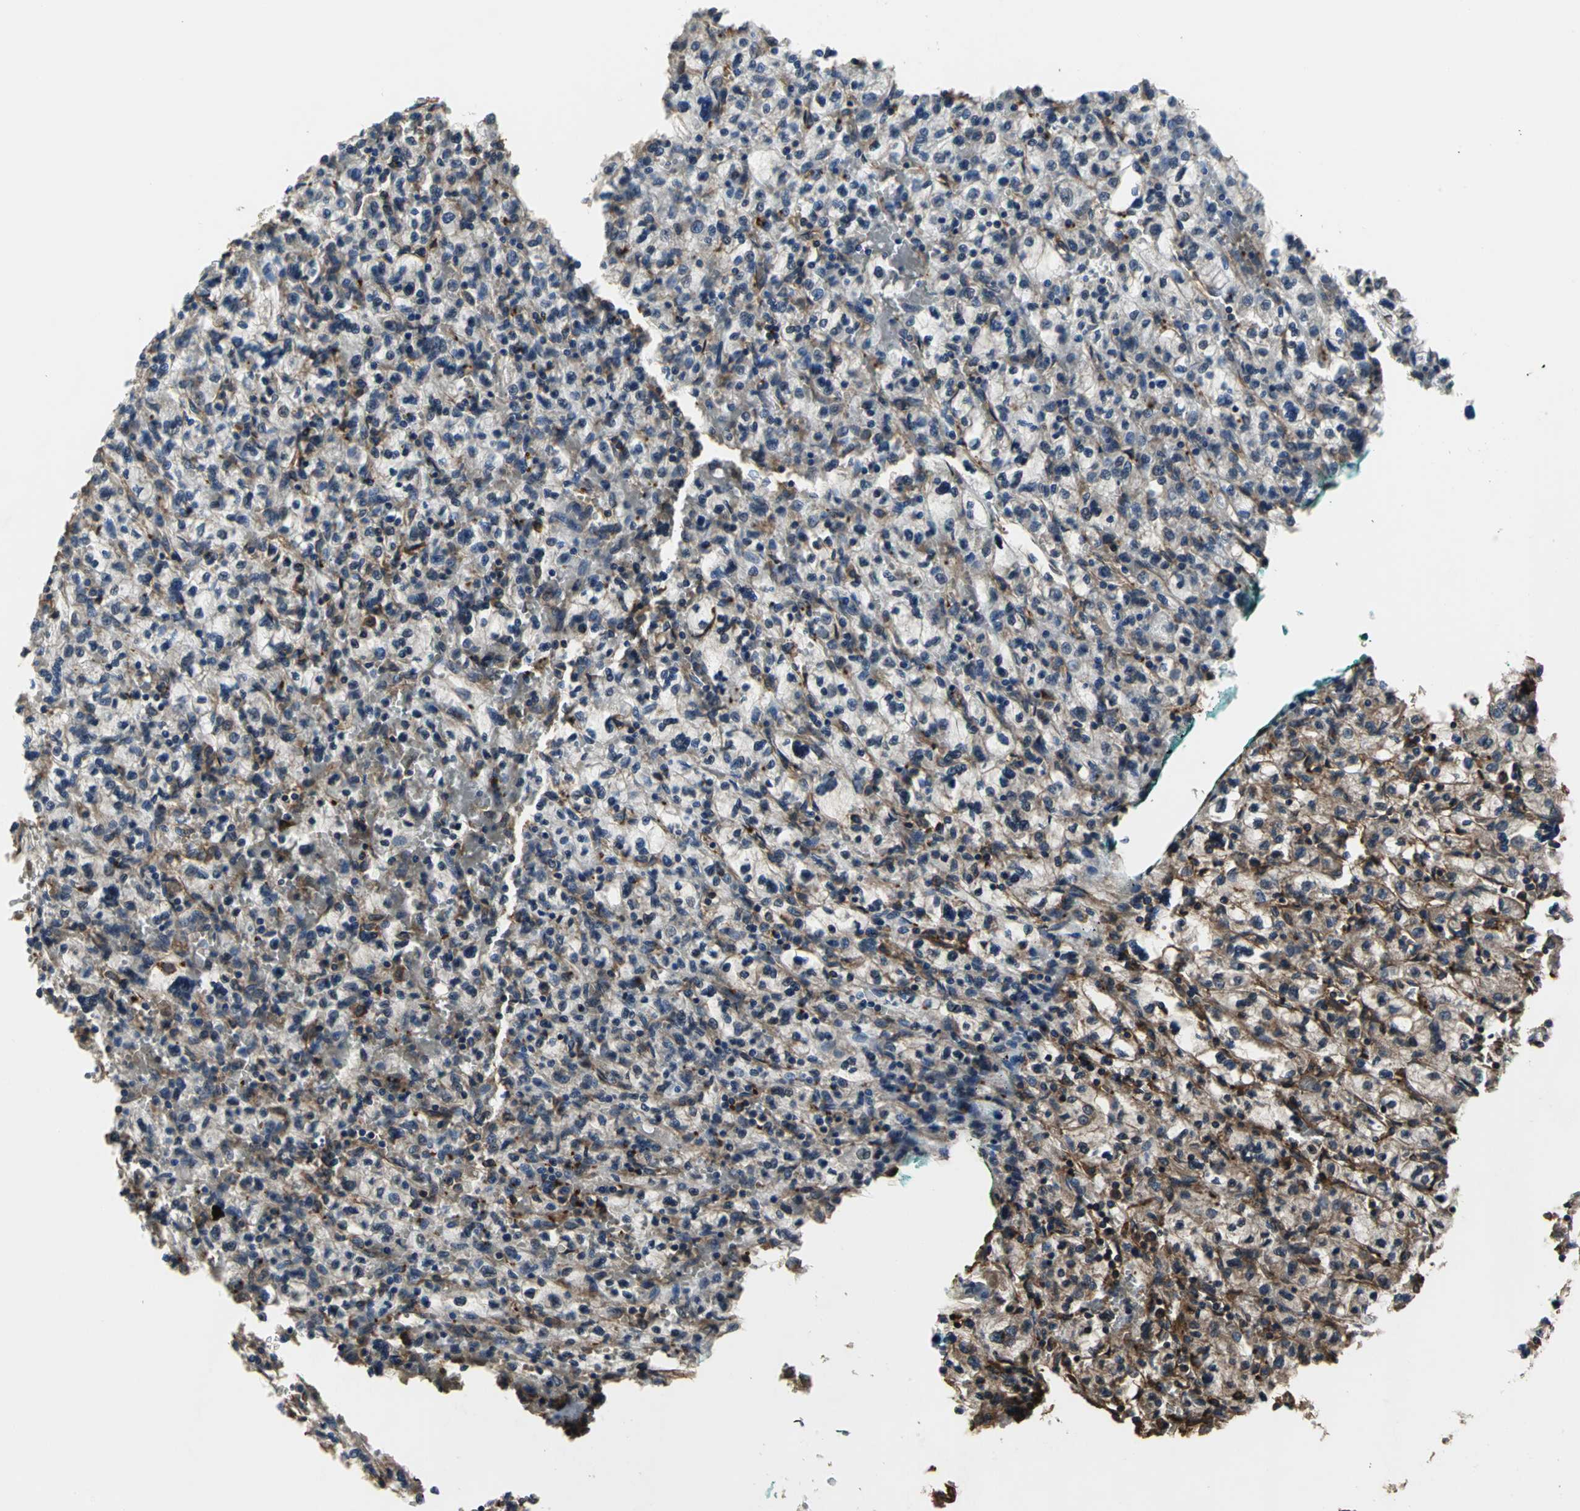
{"staining": {"intensity": "negative", "quantity": "none", "location": "none"}, "tissue": "renal cancer", "cell_type": "Tumor cells", "image_type": "cancer", "snomed": [{"axis": "morphology", "description": "Adenocarcinoma, NOS"}, {"axis": "topography", "description": "Kidney"}], "caption": "High magnification brightfield microscopy of renal adenocarcinoma stained with DAB (3,3'-diaminobenzidine) (brown) and counterstained with hematoxylin (blue): tumor cells show no significant positivity.", "gene": "TLN1", "patient": {"sex": "female", "age": 83}}